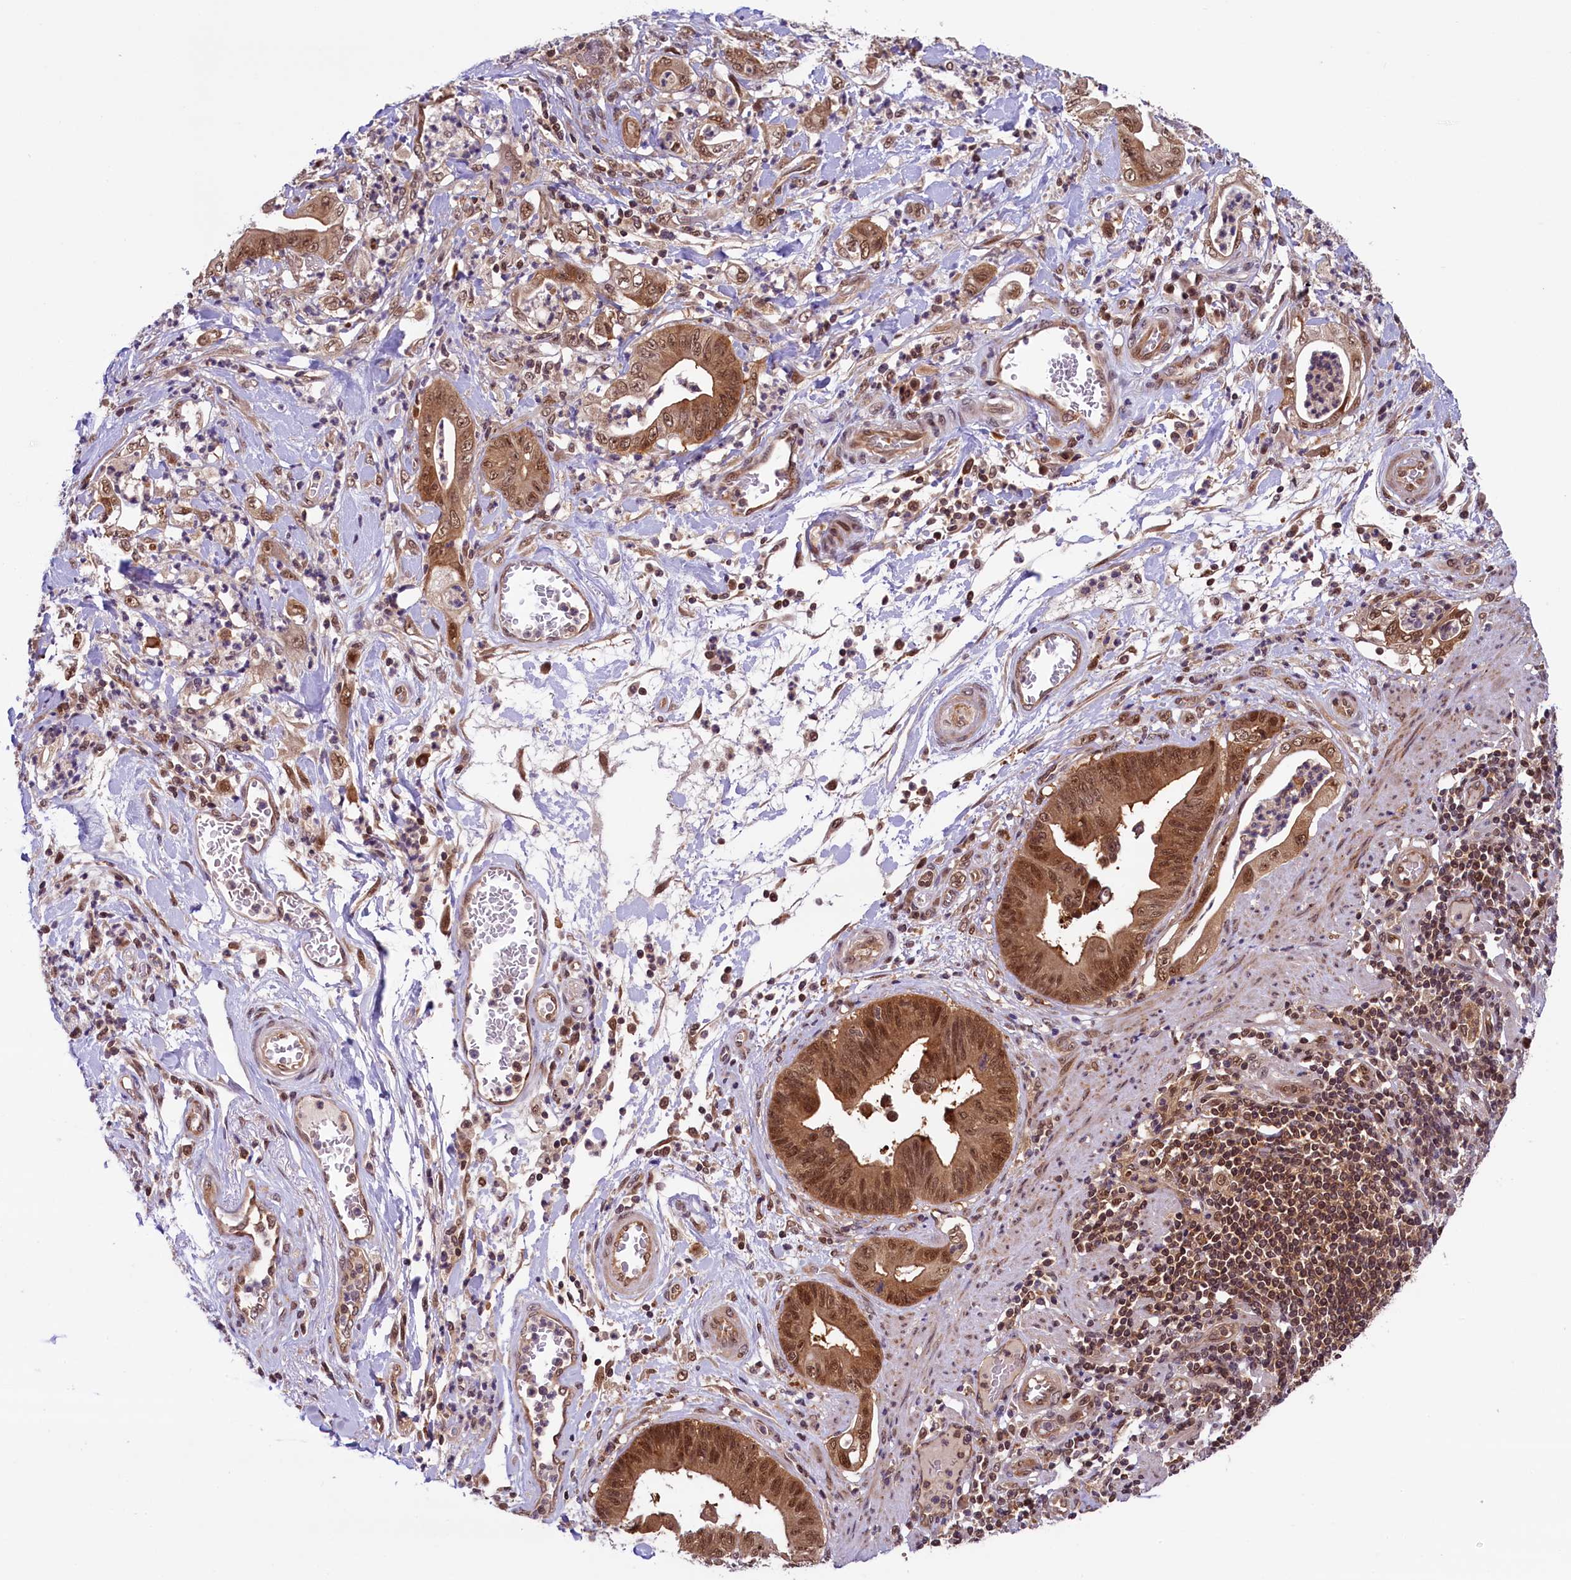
{"staining": {"intensity": "moderate", "quantity": ">75%", "location": "cytoplasmic/membranous,nuclear"}, "tissue": "stomach cancer", "cell_type": "Tumor cells", "image_type": "cancer", "snomed": [{"axis": "morphology", "description": "Adenocarcinoma, NOS"}, {"axis": "topography", "description": "Stomach"}], "caption": "About >75% of tumor cells in human stomach cancer (adenocarcinoma) reveal moderate cytoplasmic/membranous and nuclear protein expression as visualized by brown immunohistochemical staining.", "gene": "SLC7A6OS", "patient": {"sex": "female", "age": 73}}